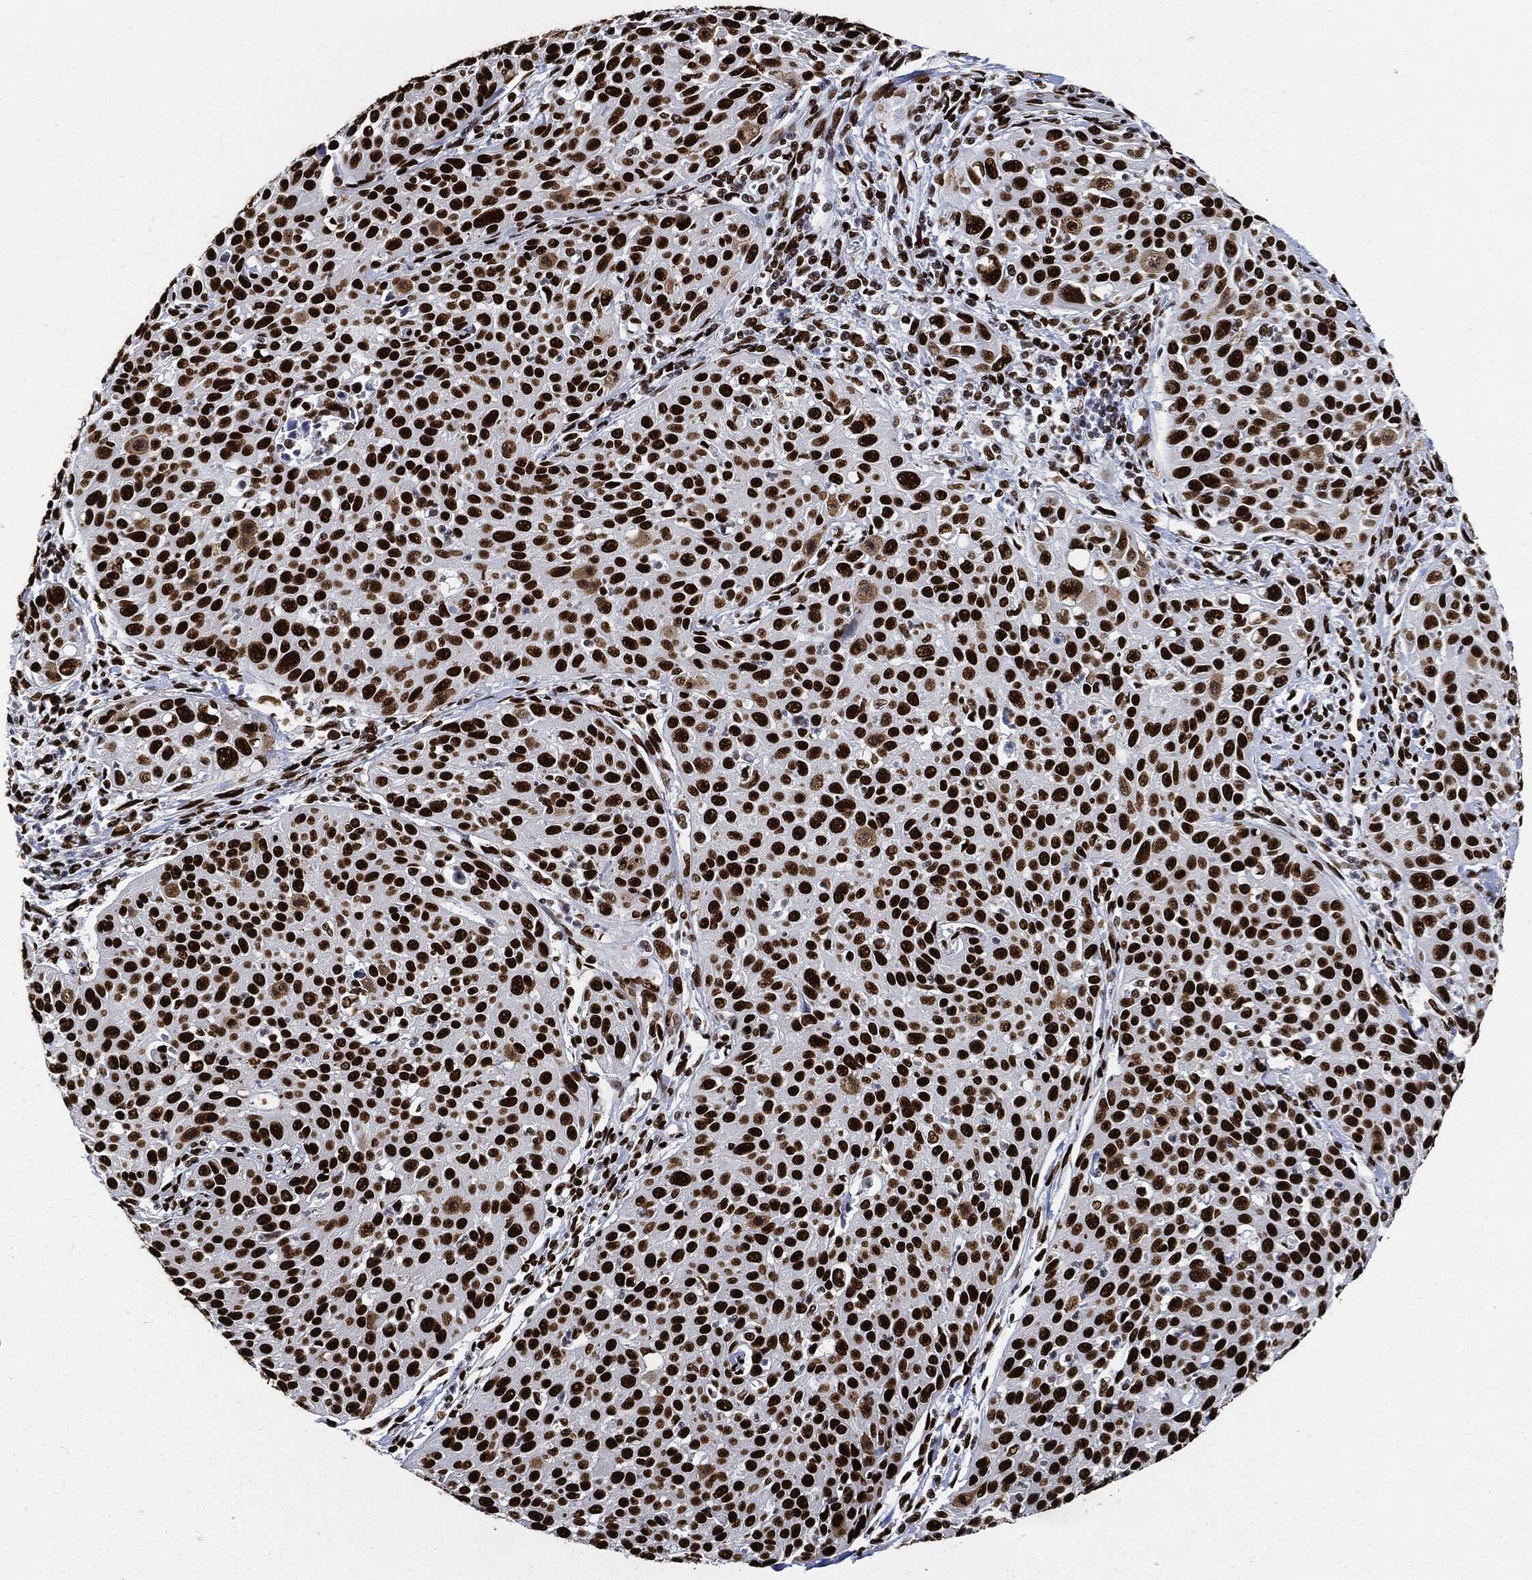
{"staining": {"intensity": "strong", "quantity": ">75%", "location": "nuclear"}, "tissue": "cervical cancer", "cell_type": "Tumor cells", "image_type": "cancer", "snomed": [{"axis": "morphology", "description": "Squamous cell carcinoma, NOS"}, {"axis": "topography", "description": "Cervix"}], "caption": "The histopathology image shows a brown stain indicating the presence of a protein in the nuclear of tumor cells in cervical squamous cell carcinoma. (DAB IHC, brown staining for protein, blue staining for nuclei).", "gene": "RECQL", "patient": {"sex": "female", "age": 26}}